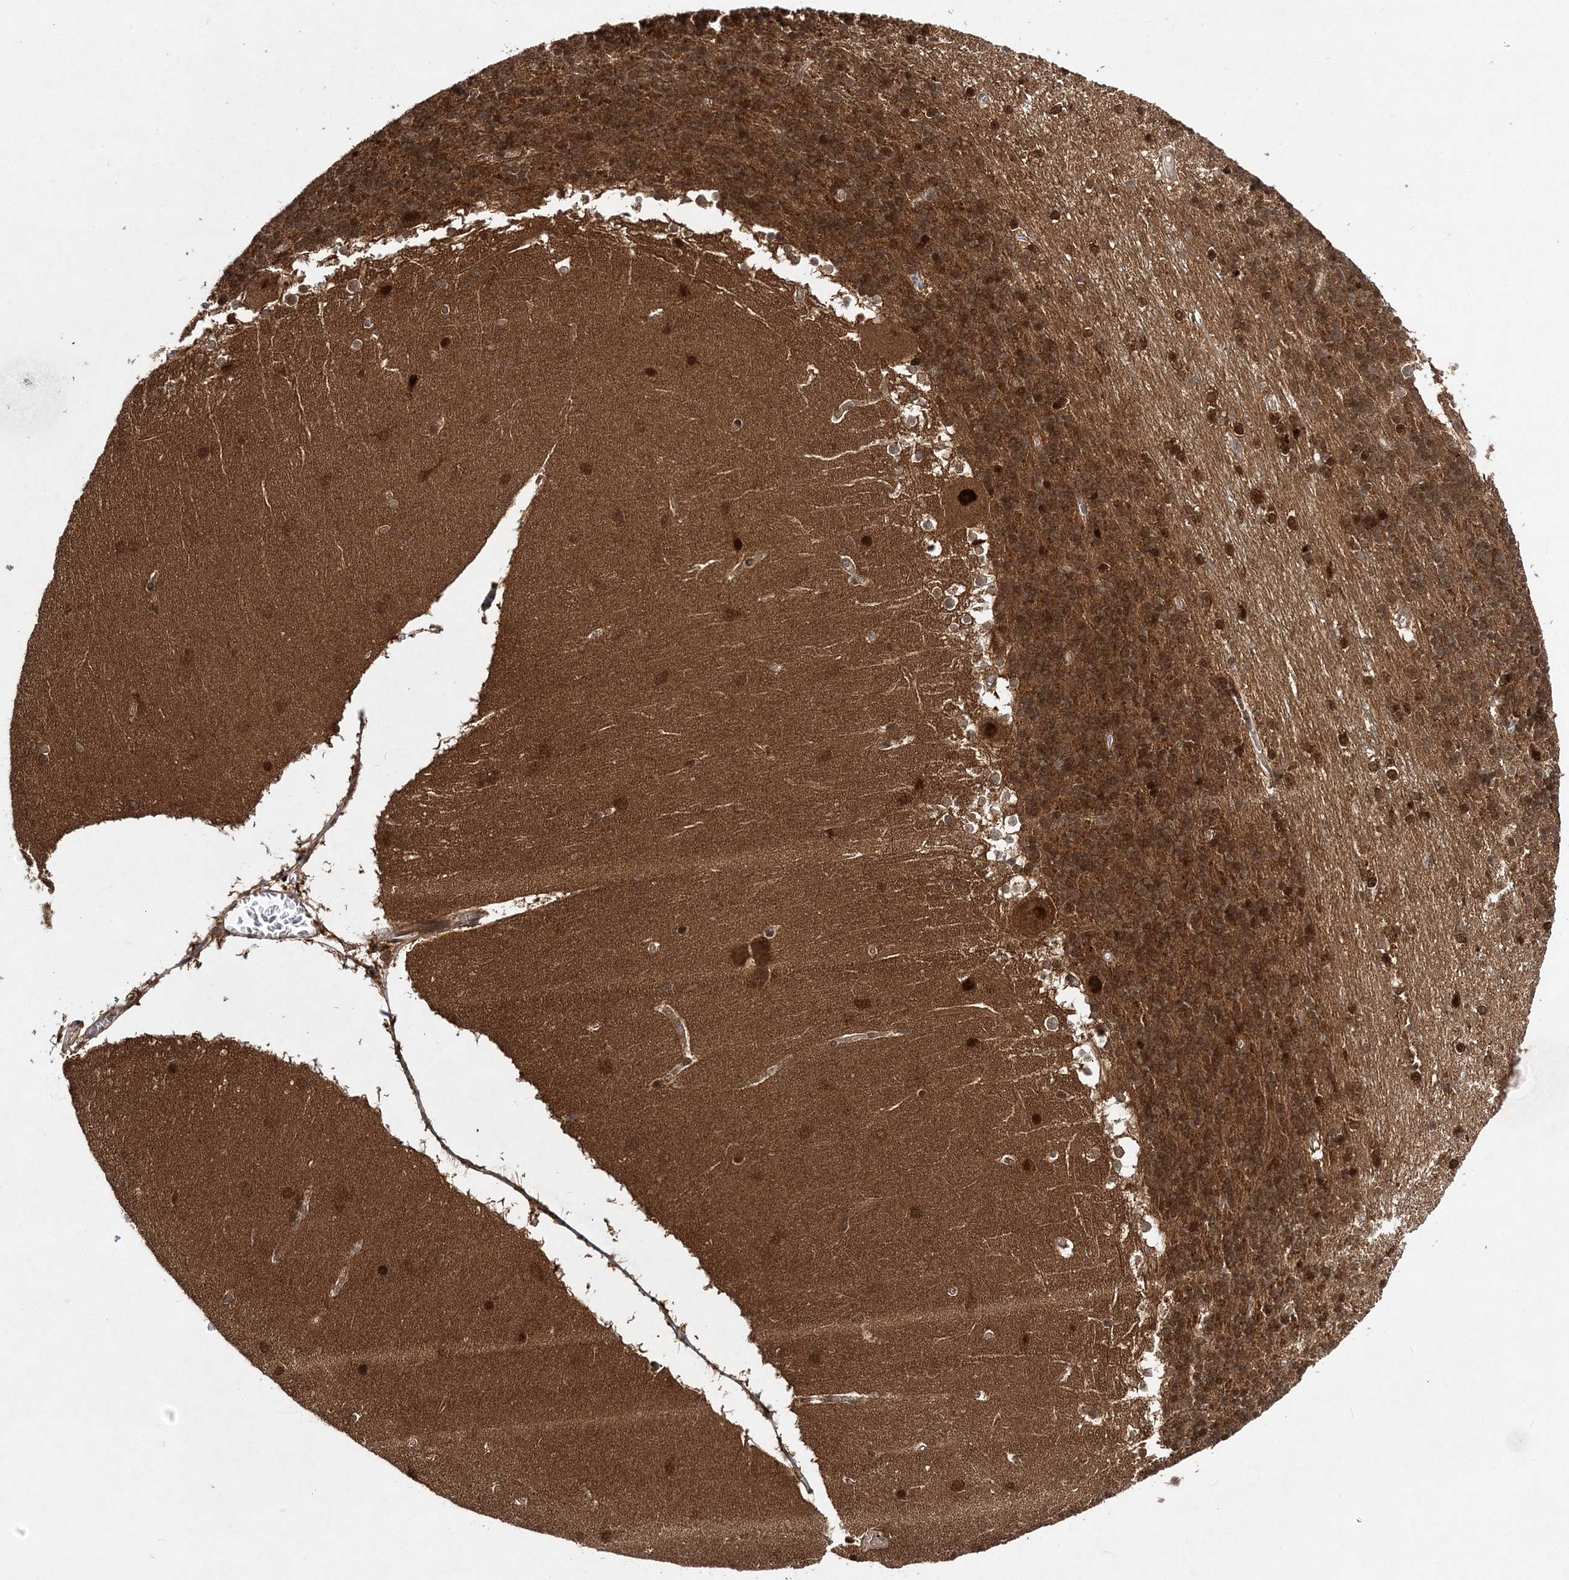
{"staining": {"intensity": "moderate", "quantity": ">75%", "location": "cytoplasmic/membranous,nuclear"}, "tissue": "cerebellum", "cell_type": "Cells in granular layer", "image_type": "normal", "snomed": [{"axis": "morphology", "description": "Normal tissue, NOS"}, {"axis": "topography", "description": "Cerebellum"}], "caption": "A micrograph showing moderate cytoplasmic/membranous,nuclear staining in approximately >75% of cells in granular layer in unremarkable cerebellum, as visualized by brown immunohistochemical staining.", "gene": "NIF3L1", "patient": {"sex": "female", "age": 19}}